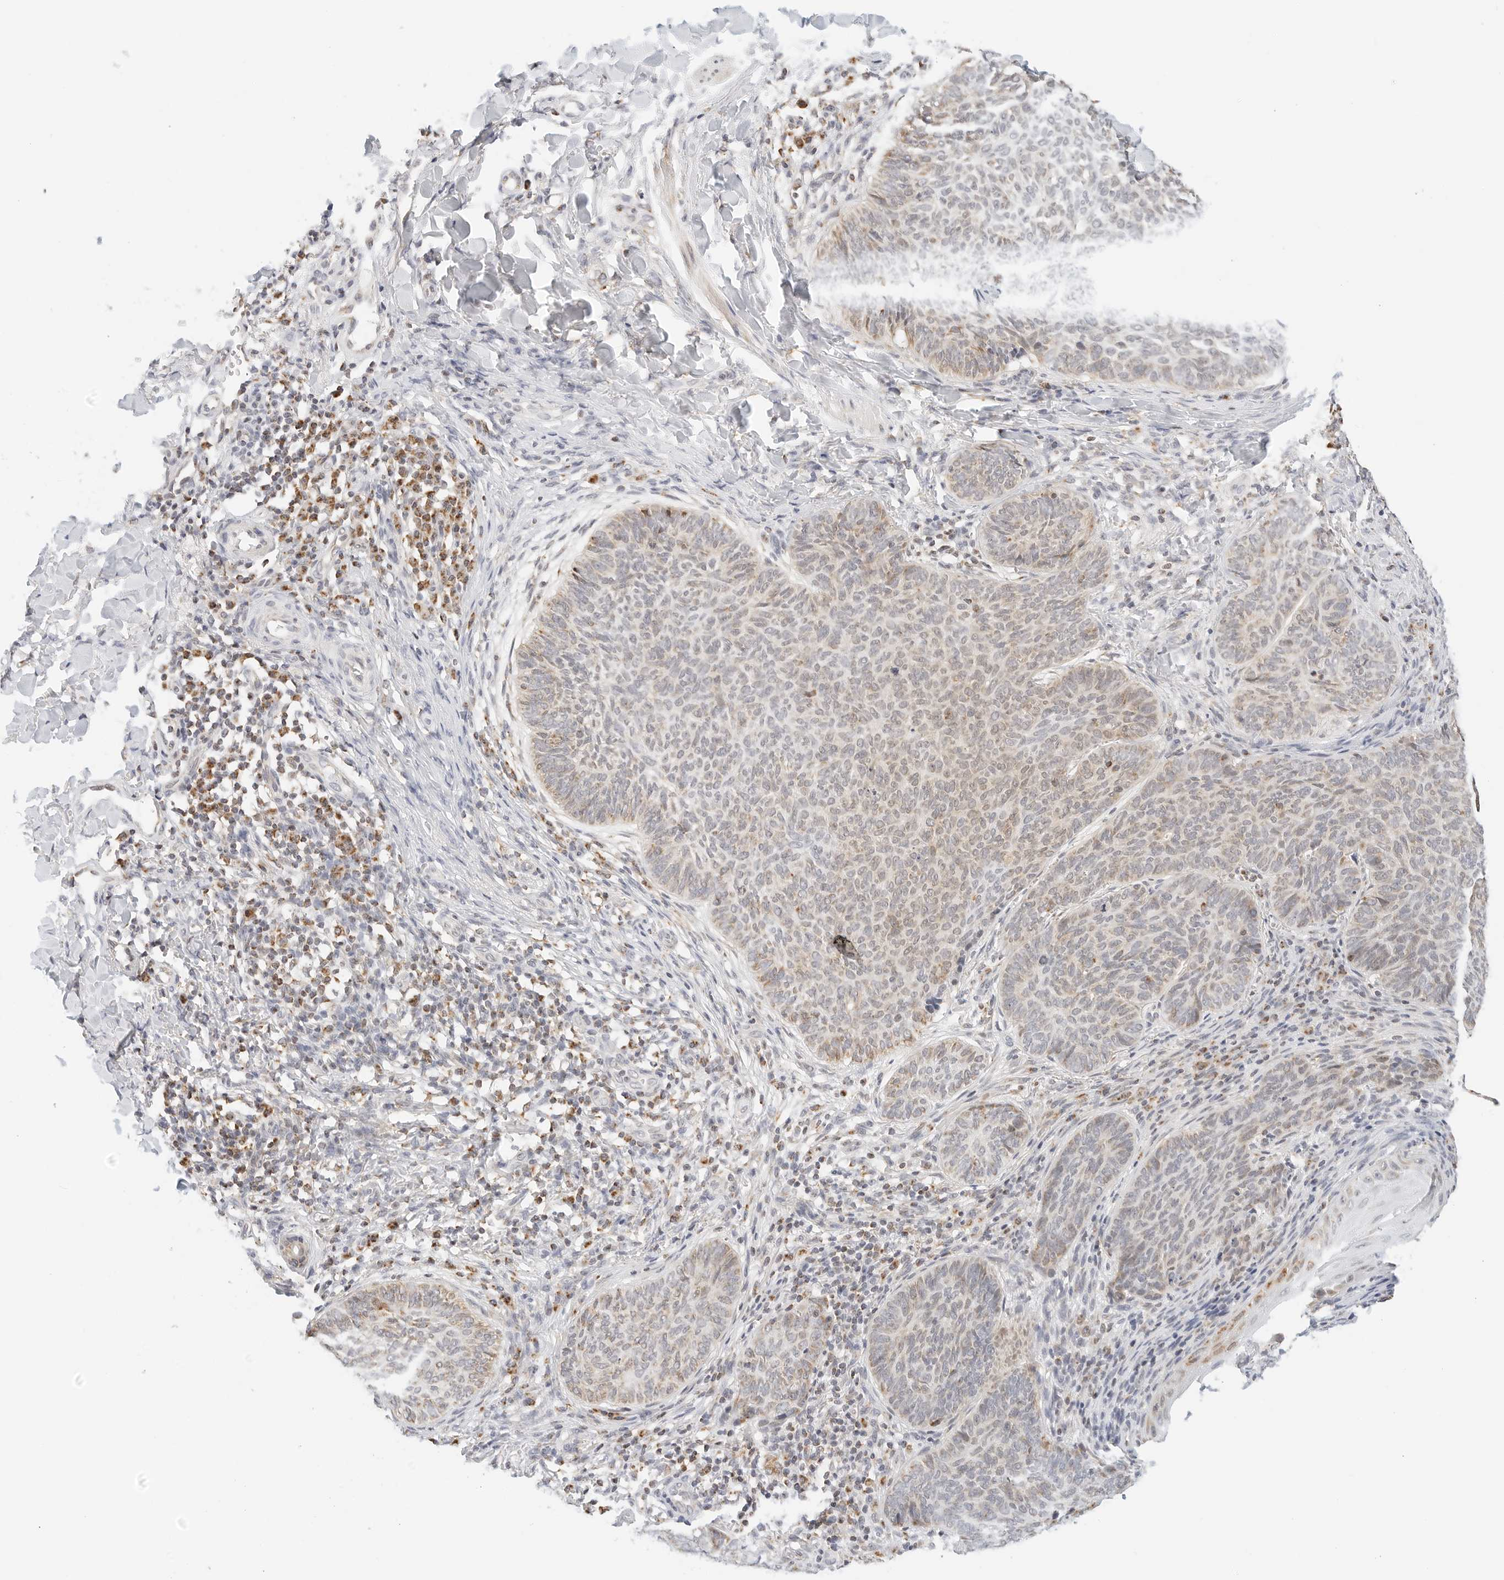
{"staining": {"intensity": "weak", "quantity": ">75%", "location": "cytoplasmic/membranous"}, "tissue": "skin cancer", "cell_type": "Tumor cells", "image_type": "cancer", "snomed": [{"axis": "morphology", "description": "Normal tissue, NOS"}, {"axis": "morphology", "description": "Basal cell carcinoma"}, {"axis": "topography", "description": "Skin"}], "caption": "Protein expression analysis of human skin cancer (basal cell carcinoma) reveals weak cytoplasmic/membranous expression in about >75% of tumor cells. (DAB (3,3'-diaminobenzidine) = brown stain, brightfield microscopy at high magnification).", "gene": "ATL1", "patient": {"sex": "male", "age": 50}}